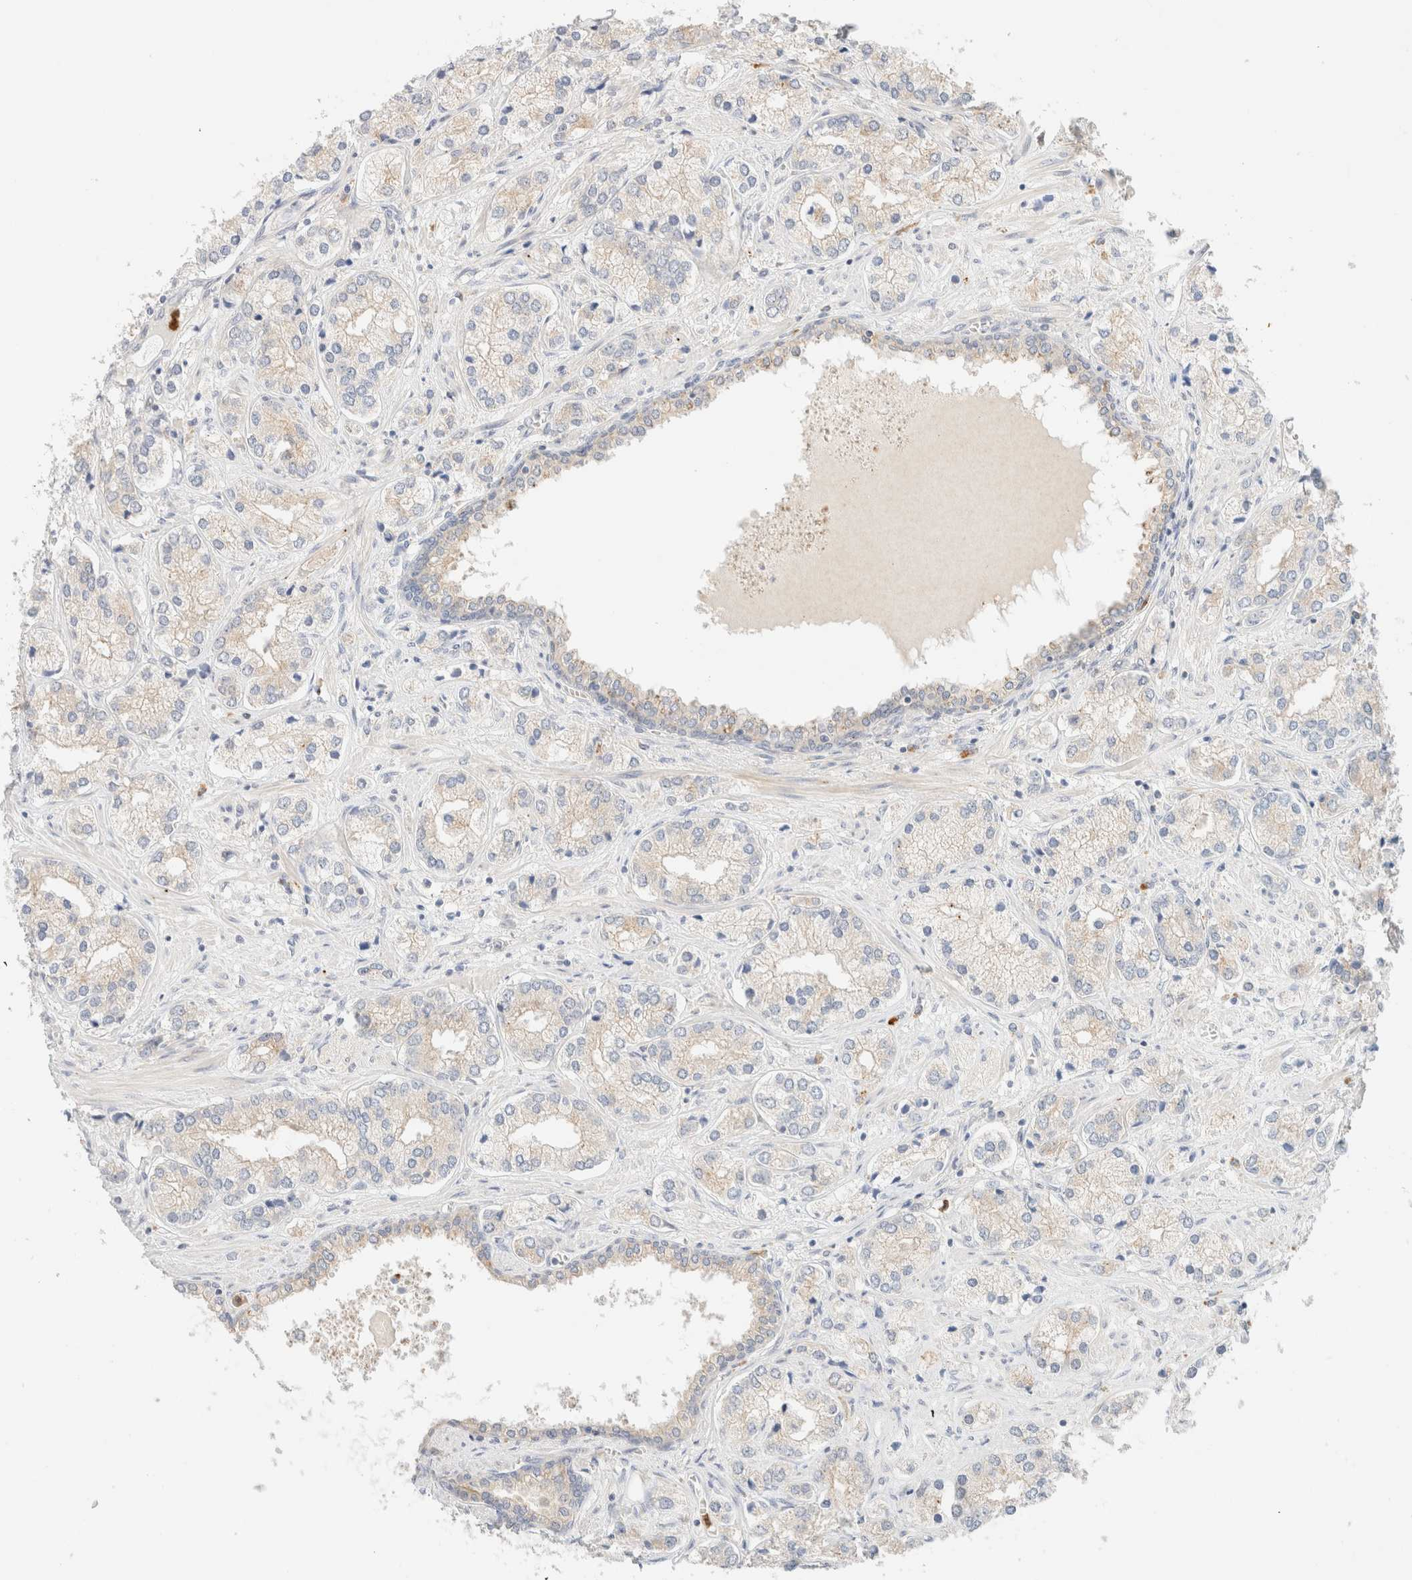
{"staining": {"intensity": "negative", "quantity": "none", "location": "none"}, "tissue": "prostate cancer", "cell_type": "Tumor cells", "image_type": "cancer", "snomed": [{"axis": "morphology", "description": "Adenocarcinoma, High grade"}, {"axis": "topography", "description": "Prostate"}], "caption": "Image shows no protein staining in tumor cells of prostate cancer tissue. Brightfield microscopy of IHC stained with DAB (3,3'-diaminobenzidine) (brown) and hematoxylin (blue), captured at high magnification.", "gene": "SGSM2", "patient": {"sex": "male", "age": 66}}